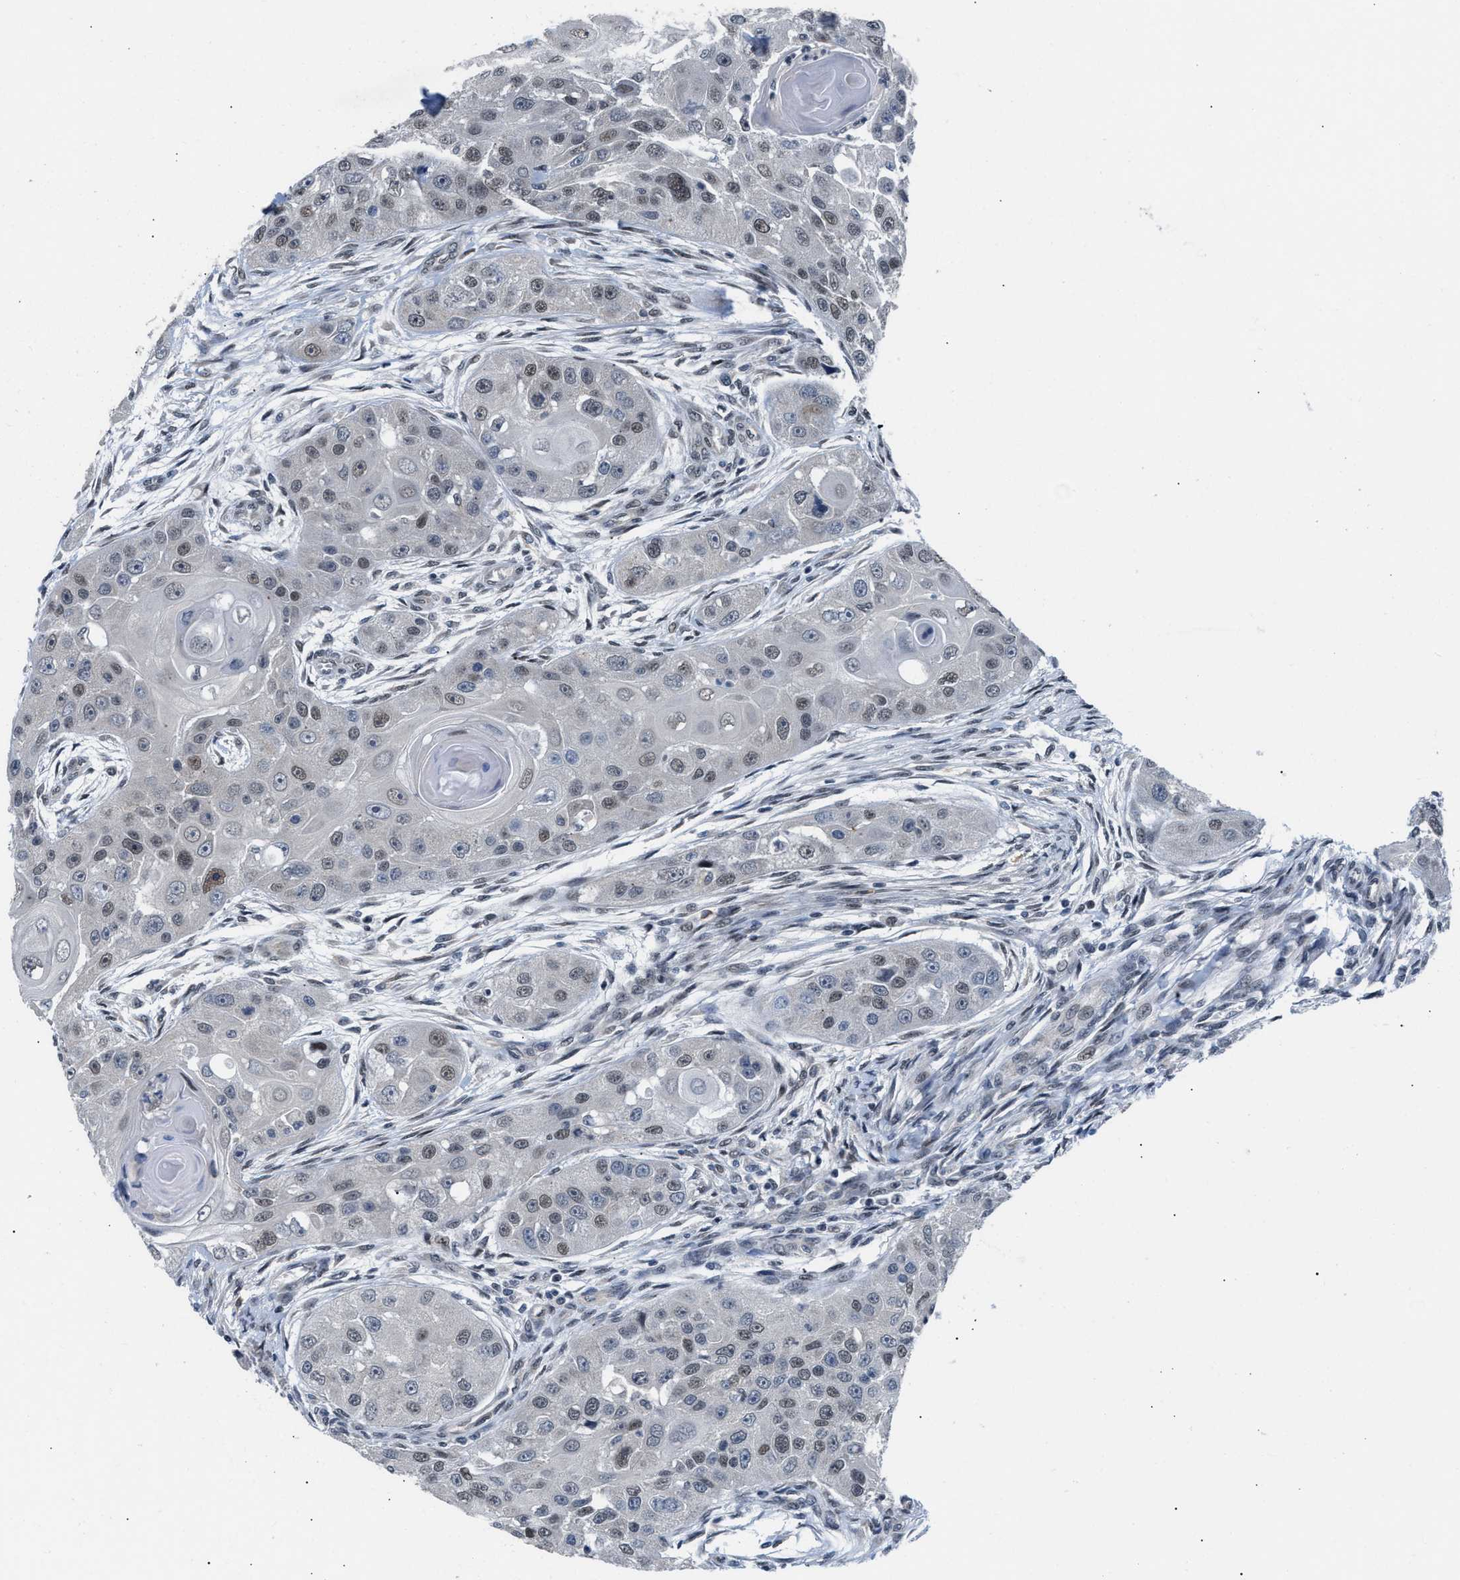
{"staining": {"intensity": "weak", "quantity": "25%-75%", "location": "nuclear"}, "tissue": "head and neck cancer", "cell_type": "Tumor cells", "image_type": "cancer", "snomed": [{"axis": "morphology", "description": "Normal tissue, NOS"}, {"axis": "morphology", "description": "Squamous cell carcinoma, NOS"}, {"axis": "topography", "description": "Skeletal muscle"}, {"axis": "topography", "description": "Head-Neck"}], "caption": "This is a histology image of IHC staining of head and neck cancer, which shows weak expression in the nuclear of tumor cells.", "gene": "TXNRD3", "patient": {"sex": "male", "age": 51}}